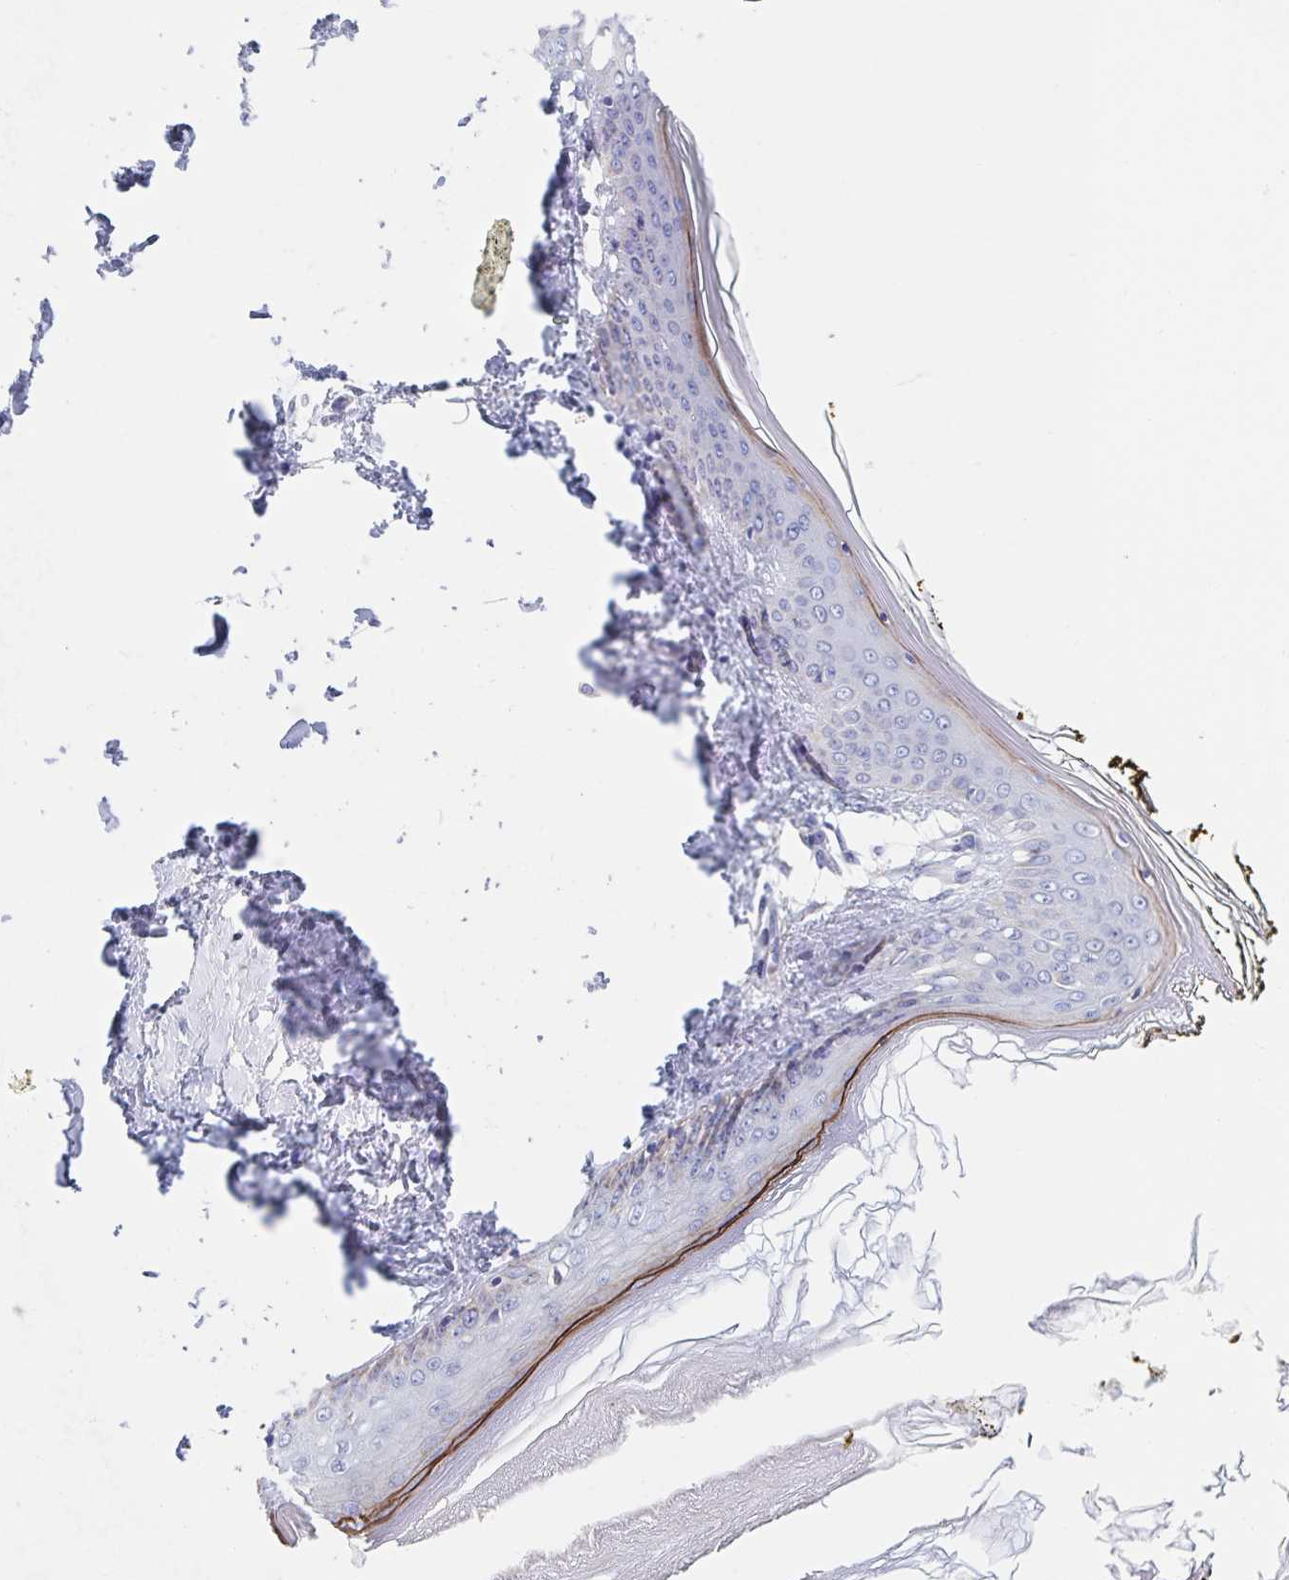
{"staining": {"intensity": "negative", "quantity": "none", "location": "none"}, "tissue": "skin", "cell_type": "Fibroblasts", "image_type": "normal", "snomed": [{"axis": "morphology", "description": "Normal tissue, NOS"}, {"axis": "topography", "description": "Skin"}], "caption": "Immunohistochemistry image of normal skin: human skin stained with DAB exhibits no significant protein expression in fibroblasts.", "gene": "DMBT1", "patient": {"sex": "female", "age": 34}}